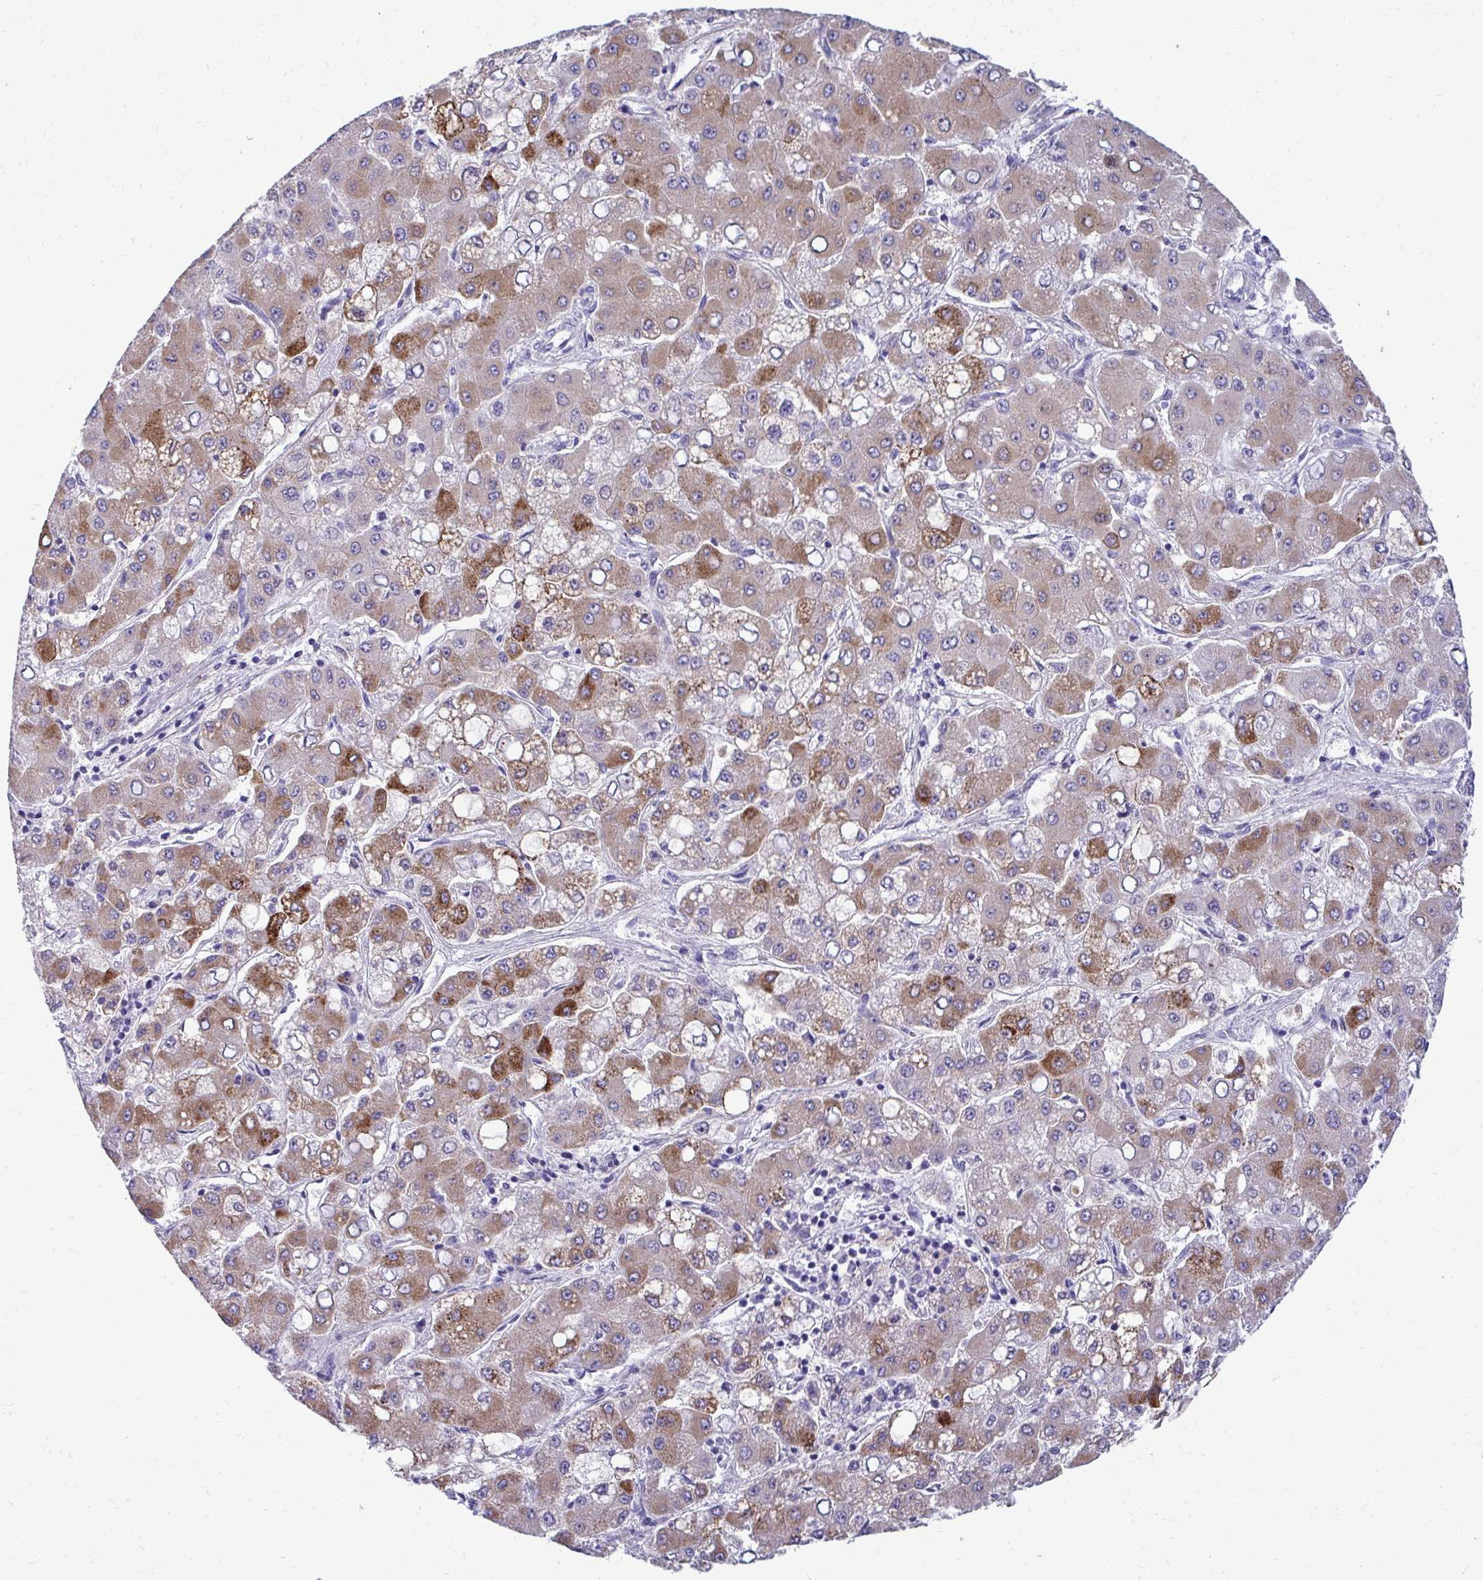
{"staining": {"intensity": "moderate", "quantity": "25%-75%", "location": "cytoplasmic/membranous"}, "tissue": "liver cancer", "cell_type": "Tumor cells", "image_type": "cancer", "snomed": [{"axis": "morphology", "description": "Carcinoma, Hepatocellular, NOS"}, {"axis": "topography", "description": "Liver"}], "caption": "Immunohistochemistry (DAB) staining of liver cancer demonstrates moderate cytoplasmic/membranous protein expression in approximately 25%-75% of tumor cells. (DAB IHC with brightfield microscopy, high magnification).", "gene": "AIG1", "patient": {"sex": "male", "age": 40}}